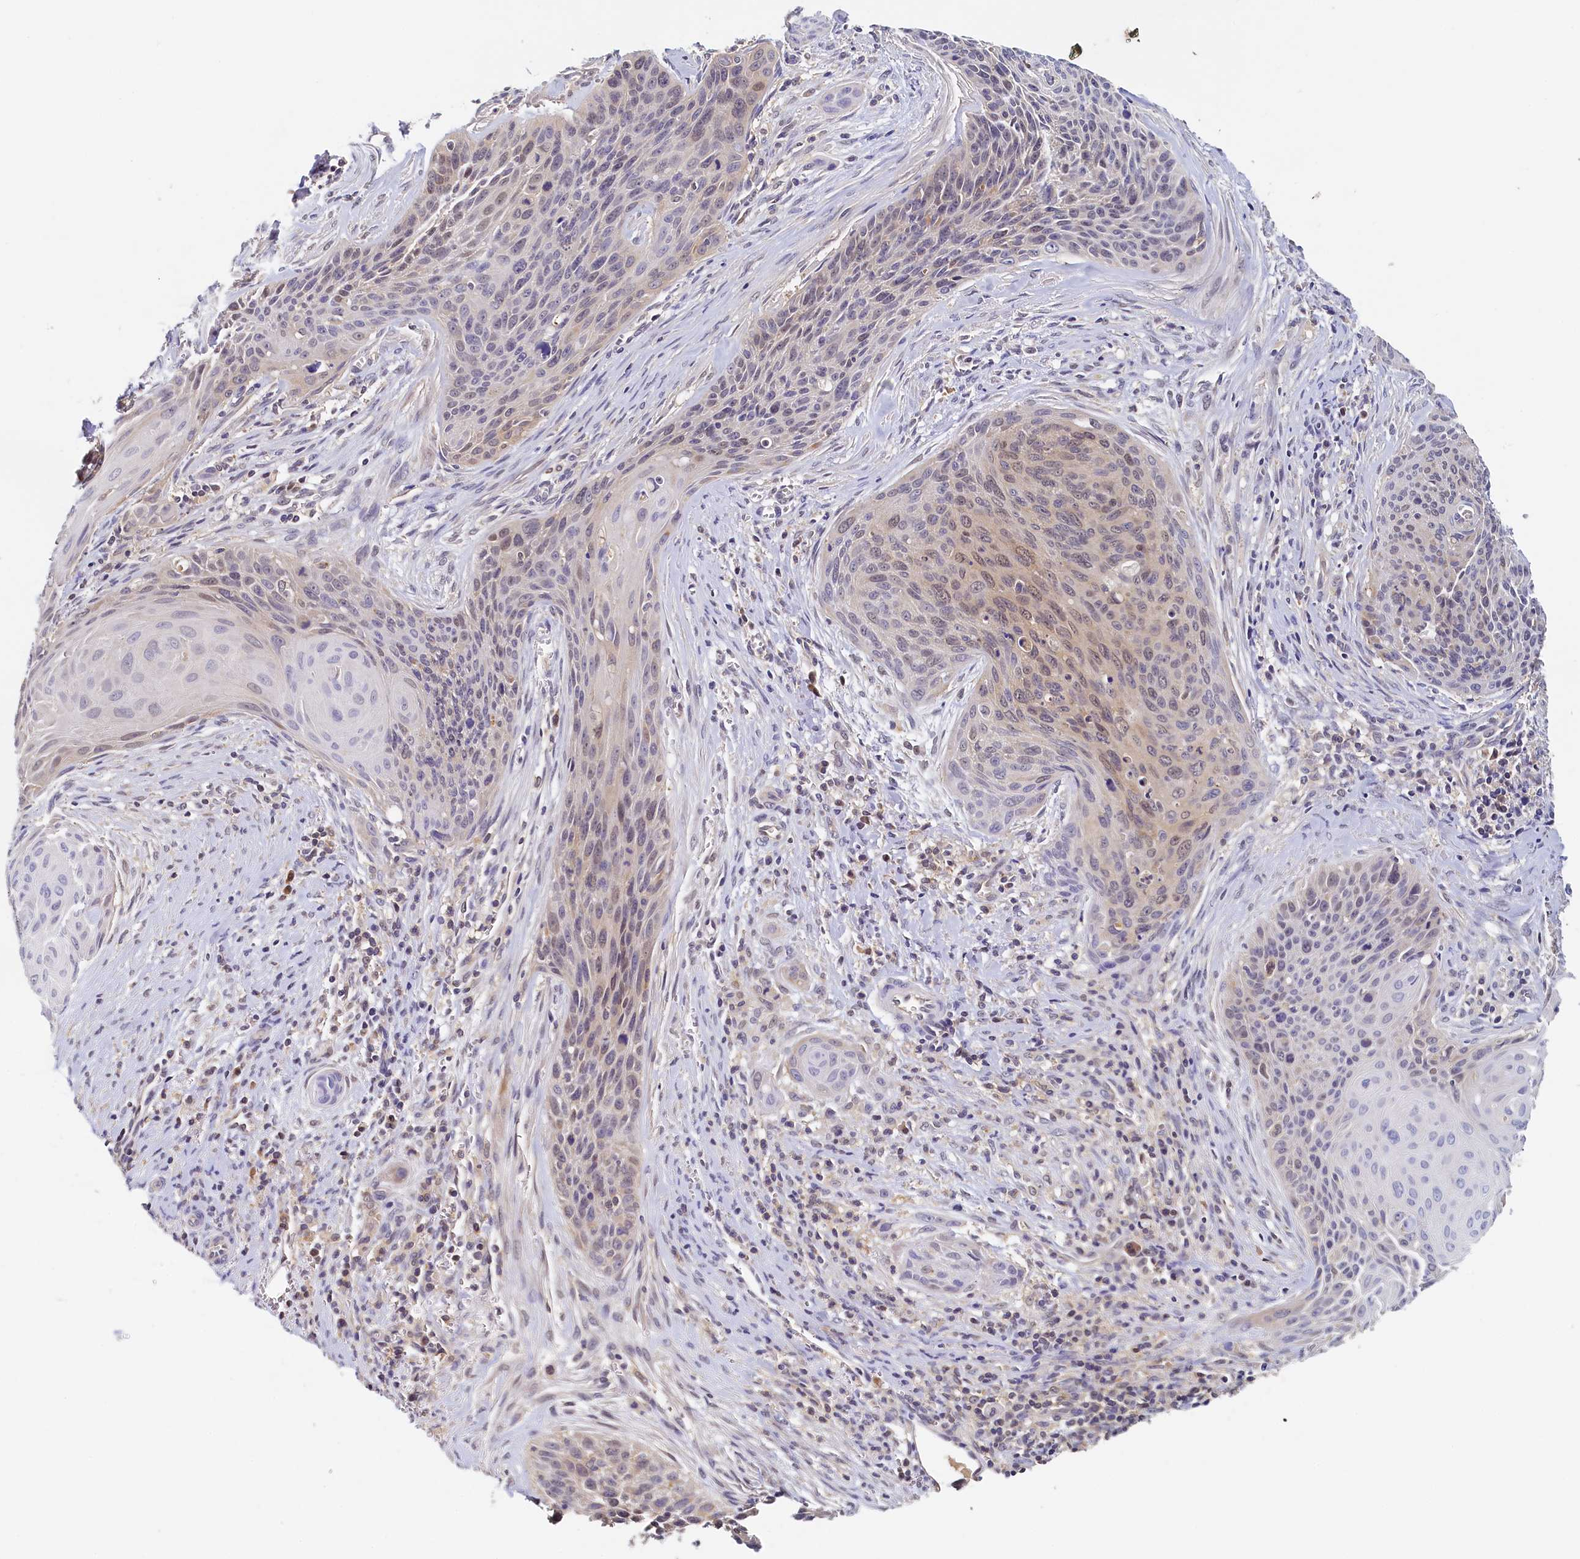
{"staining": {"intensity": "weak", "quantity": "<25%", "location": "cytoplasmic/membranous,nuclear"}, "tissue": "cervical cancer", "cell_type": "Tumor cells", "image_type": "cancer", "snomed": [{"axis": "morphology", "description": "Squamous cell carcinoma, NOS"}, {"axis": "topography", "description": "Cervix"}], "caption": "Human cervical cancer (squamous cell carcinoma) stained for a protein using IHC exhibits no positivity in tumor cells.", "gene": "PAAF1", "patient": {"sex": "female", "age": 55}}